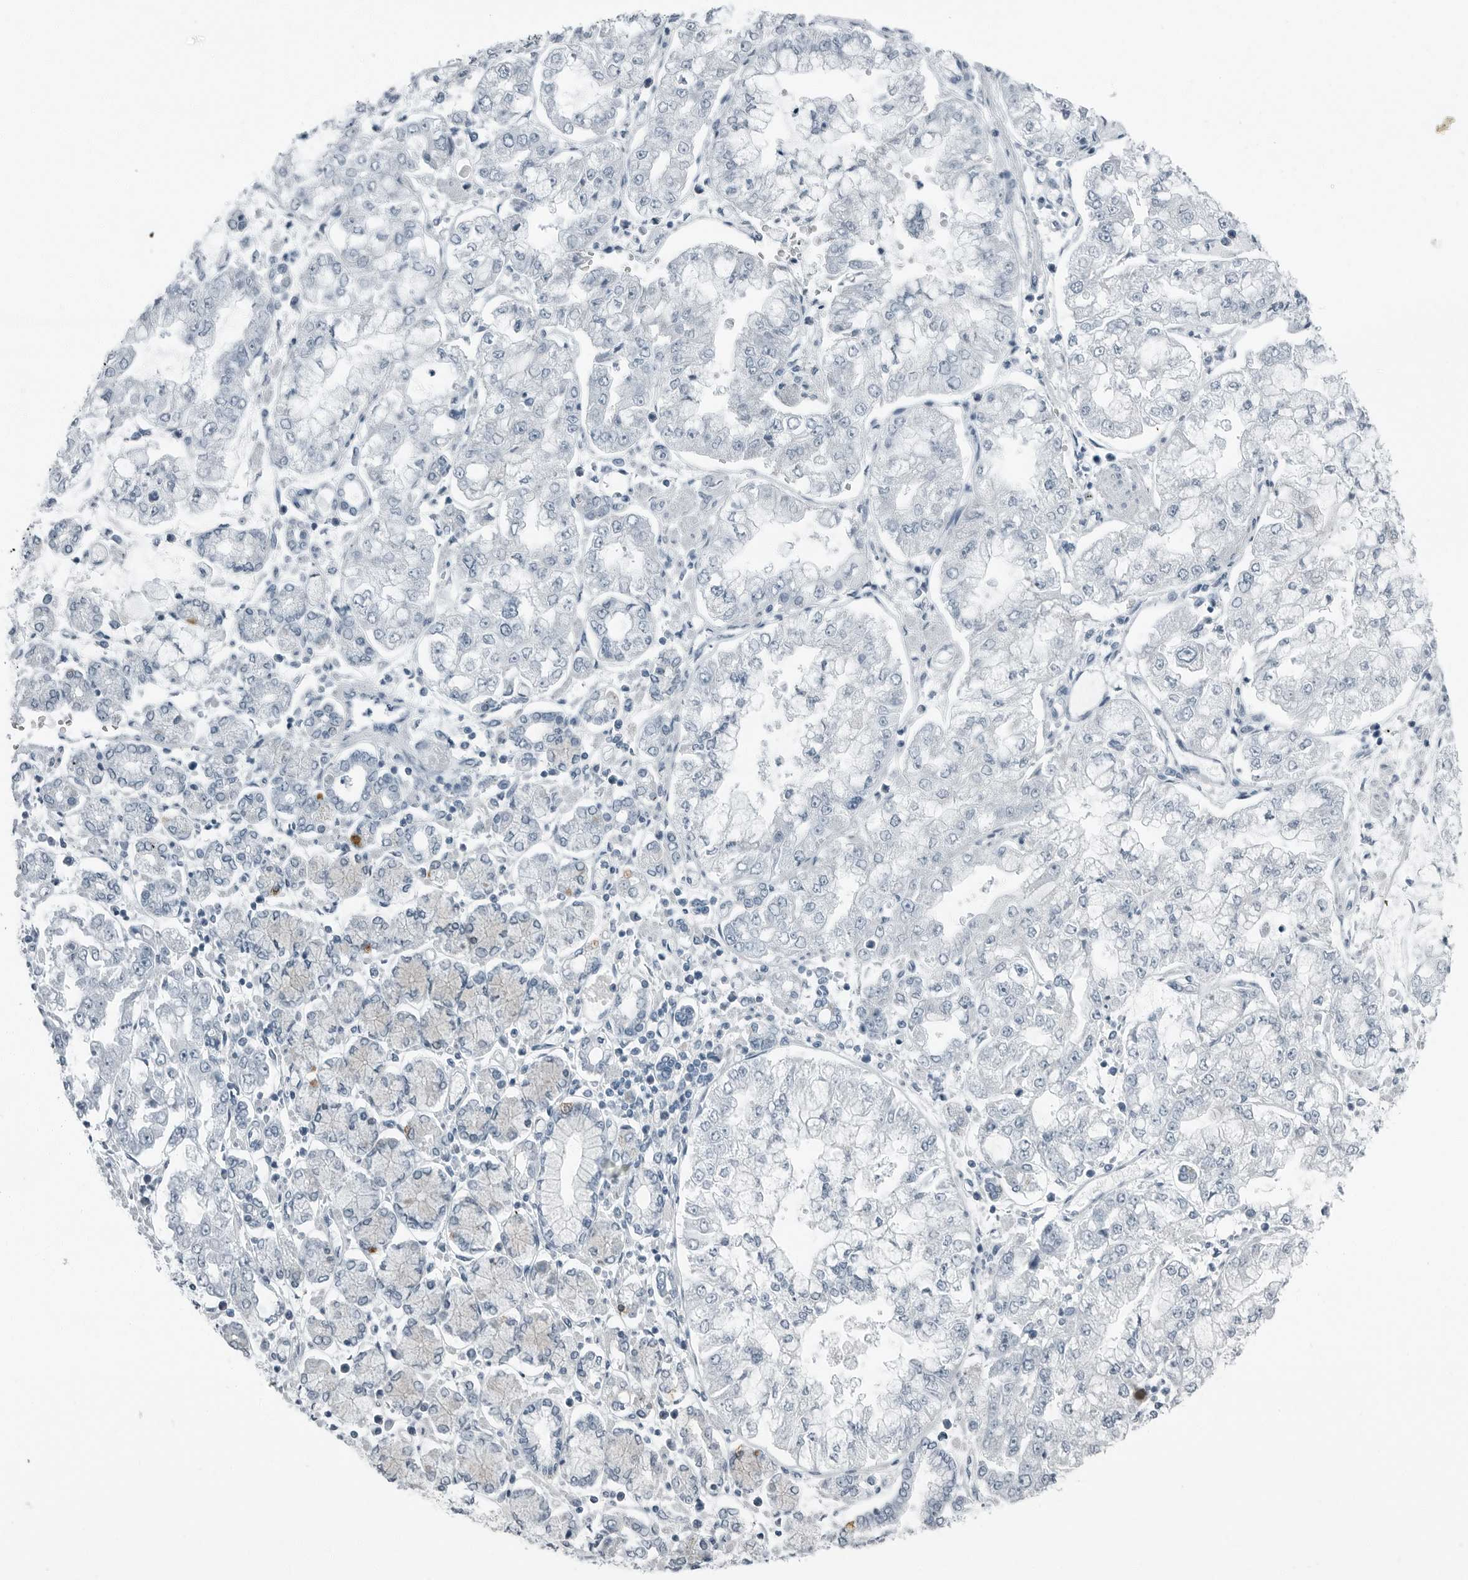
{"staining": {"intensity": "negative", "quantity": "none", "location": "none"}, "tissue": "stomach cancer", "cell_type": "Tumor cells", "image_type": "cancer", "snomed": [{"axis": "morphology", "description": "Adenocarcinoma, NOS"}, {"axis": "topography", "description": "Stomach"}], "caption": "DAB (3,3'-diaminobenzidine) immunohistochemical staining of stomach cancer demonstrates no significant staining in tumor cells.", "gene": "ZPBP2", "patient": {"sex": "male", "age": 76}}